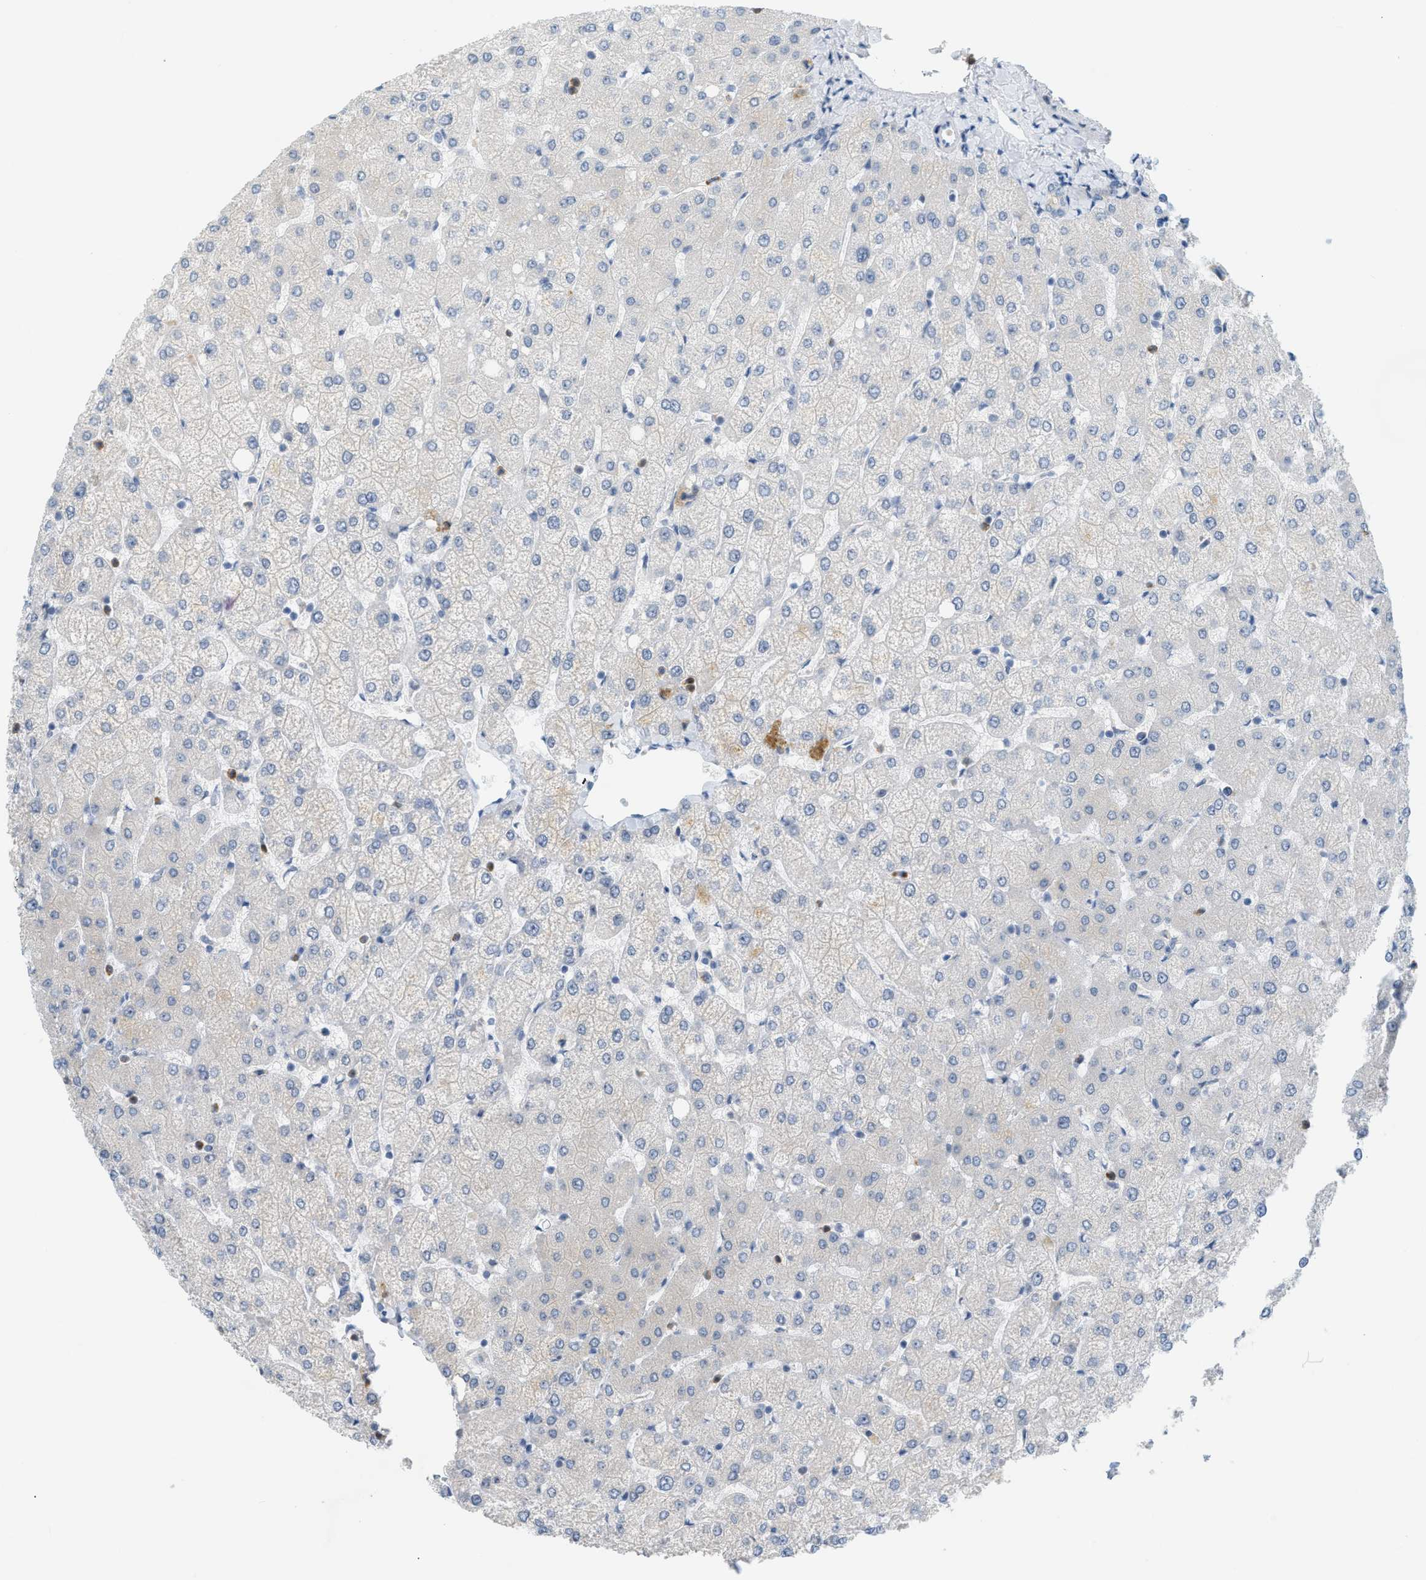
{"staining": {"intensity": "negative", "quantity": "none", "location": "none"}, "tissue": "liver", "cell_type": "Cholangiocytes", "image_type": "normal", "snomed": [{"axis": "morphology", "description": "Normal tissue, NOS"}, {"axis": "topography", "description": "Liver"}], "caption": "High power microscopy photomicrograph of an immunohistochemistry photomicrograph of unremarkable liver, revealing no significant staining in cholangiocytes. (Brightfield microscopy of DAB immunohistochemistry at high magnification).", "gene": "ZNF408", "patient": {"sex": "female", "age": 54}}